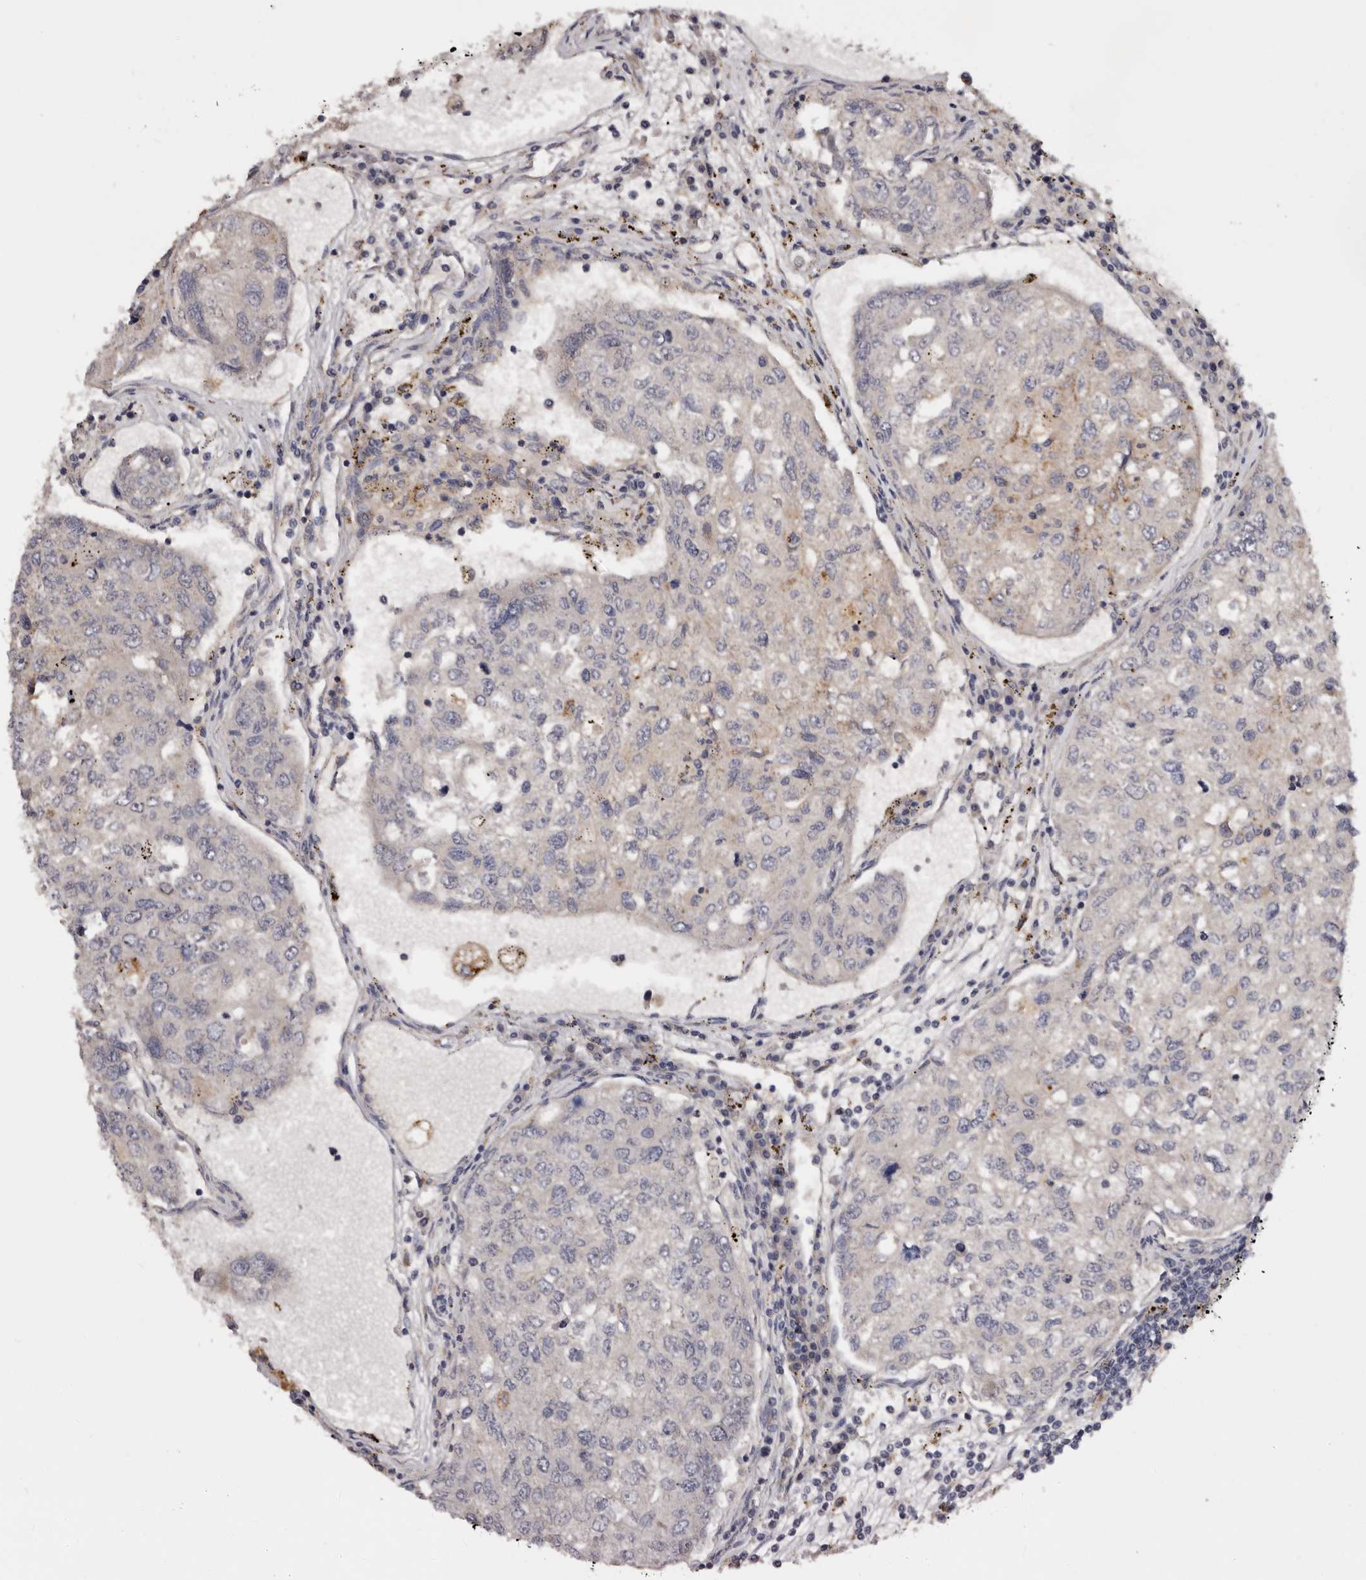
{"staining": {"intensity": "negative", "quantity": "none", "location": "none"}, "tissue": "urothelial cancer", "cell_type": "Tumor cells", "image_type": "cancer", "snomed": [{"axis": "morphology", "description": "Urothelial carcinoma, High grade"}, {"axis": "topography", "description": "Lymph node"}, {"axis": "topography", "description": "Urinary bladder"}], "caption": "A histopathology image of urothelial carcinoma (high-grade) stained for a protein reveals no brown staining in tumor cells.", "gene": "DAP", "patient": {"sex": "male", "age": 51}}